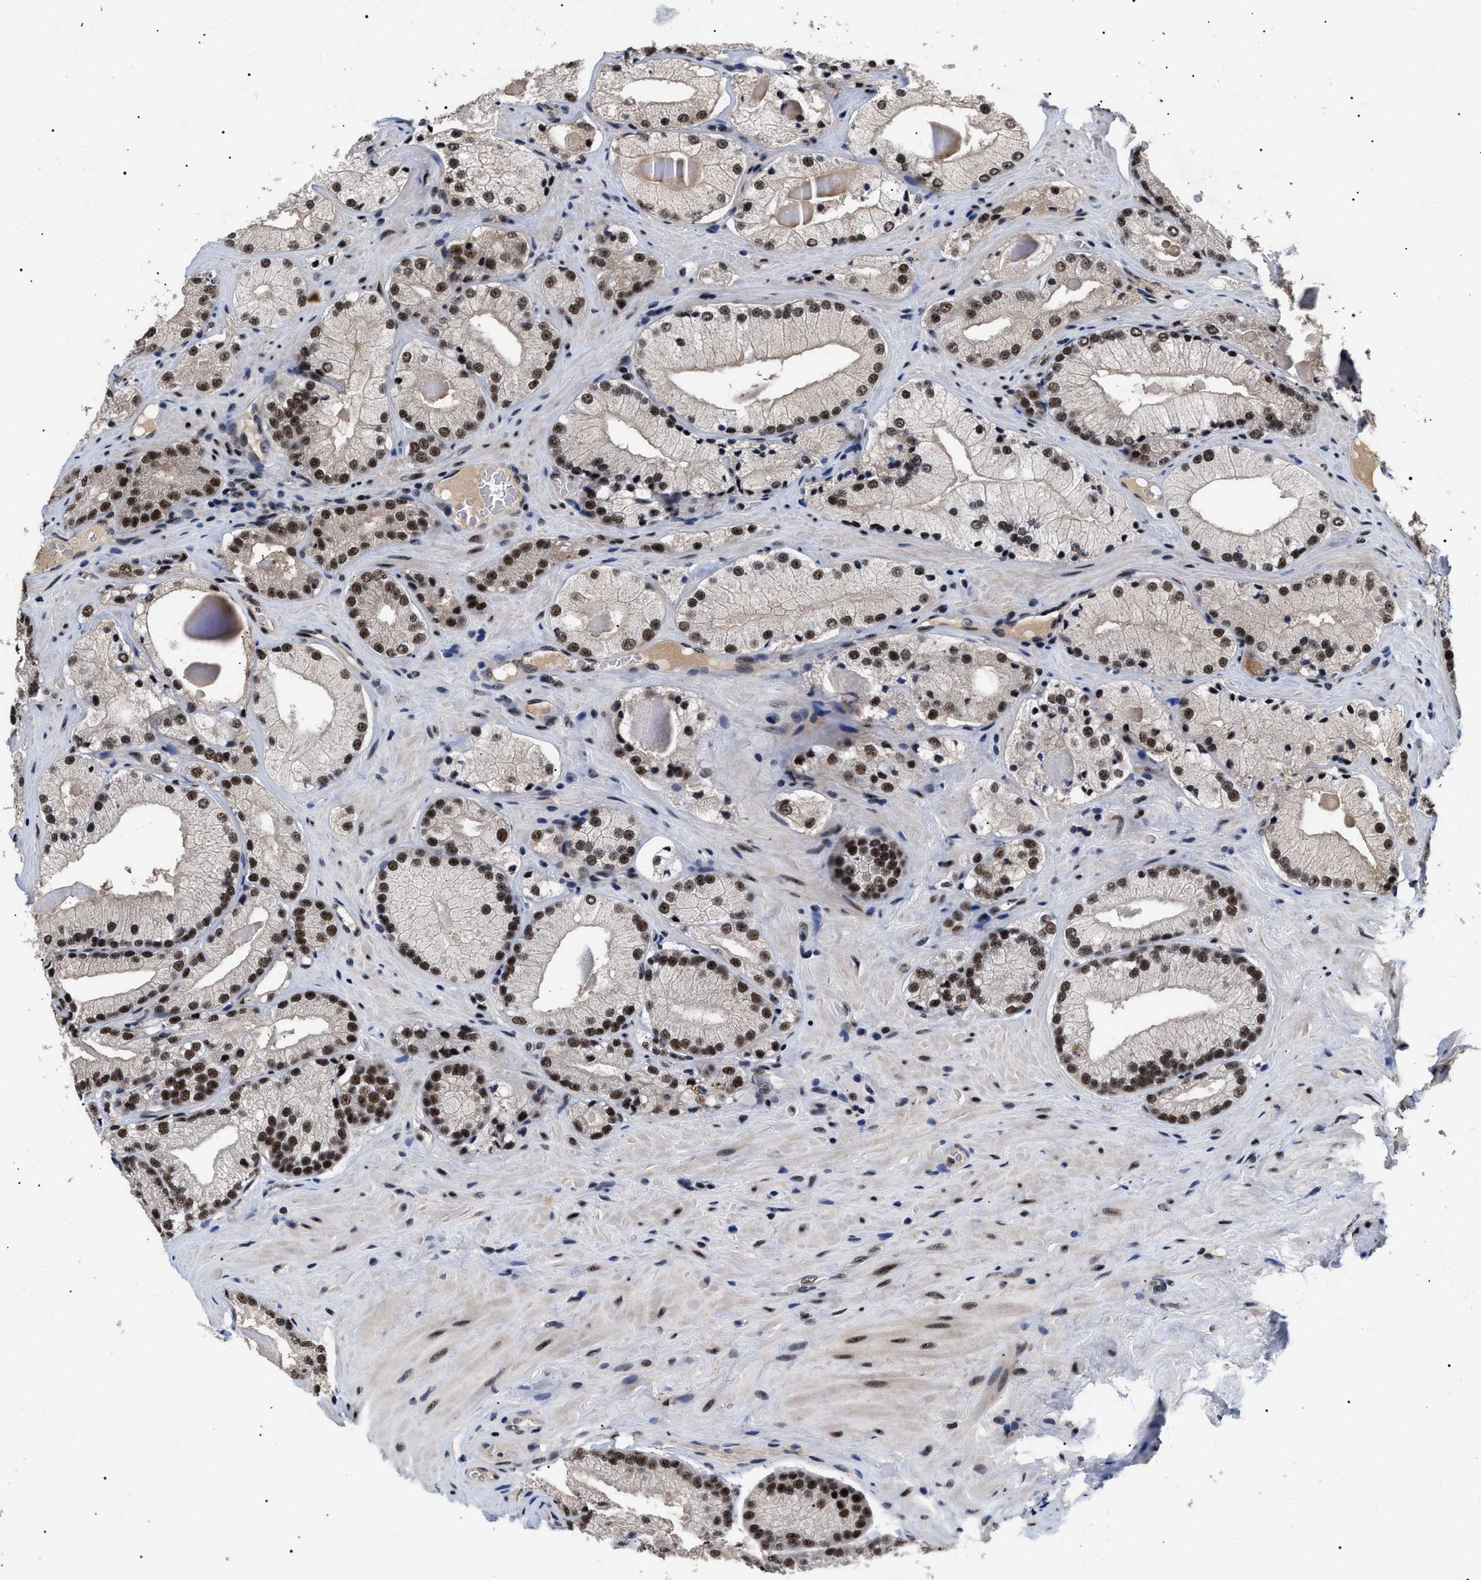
{"staining": {"intensity": "strong", "quantity": "25%-75%", "location": "nuclear"}, "tissue": "prostate cancer", "cell_type": "Tumor cells", "image_type": "cancer", "snomed": [{"axis": "morphology", "description": "Adenocarcinoma, Low grade"}, {"axis": "topography", "description": "Prostate"}], "caption": "Tumor cells demonstrate strong nuclear positivity in about 25%-75% of cells in prostate cancer.", "gene": "CAAP1", "patient": {"sex": "male", "age": 65}}